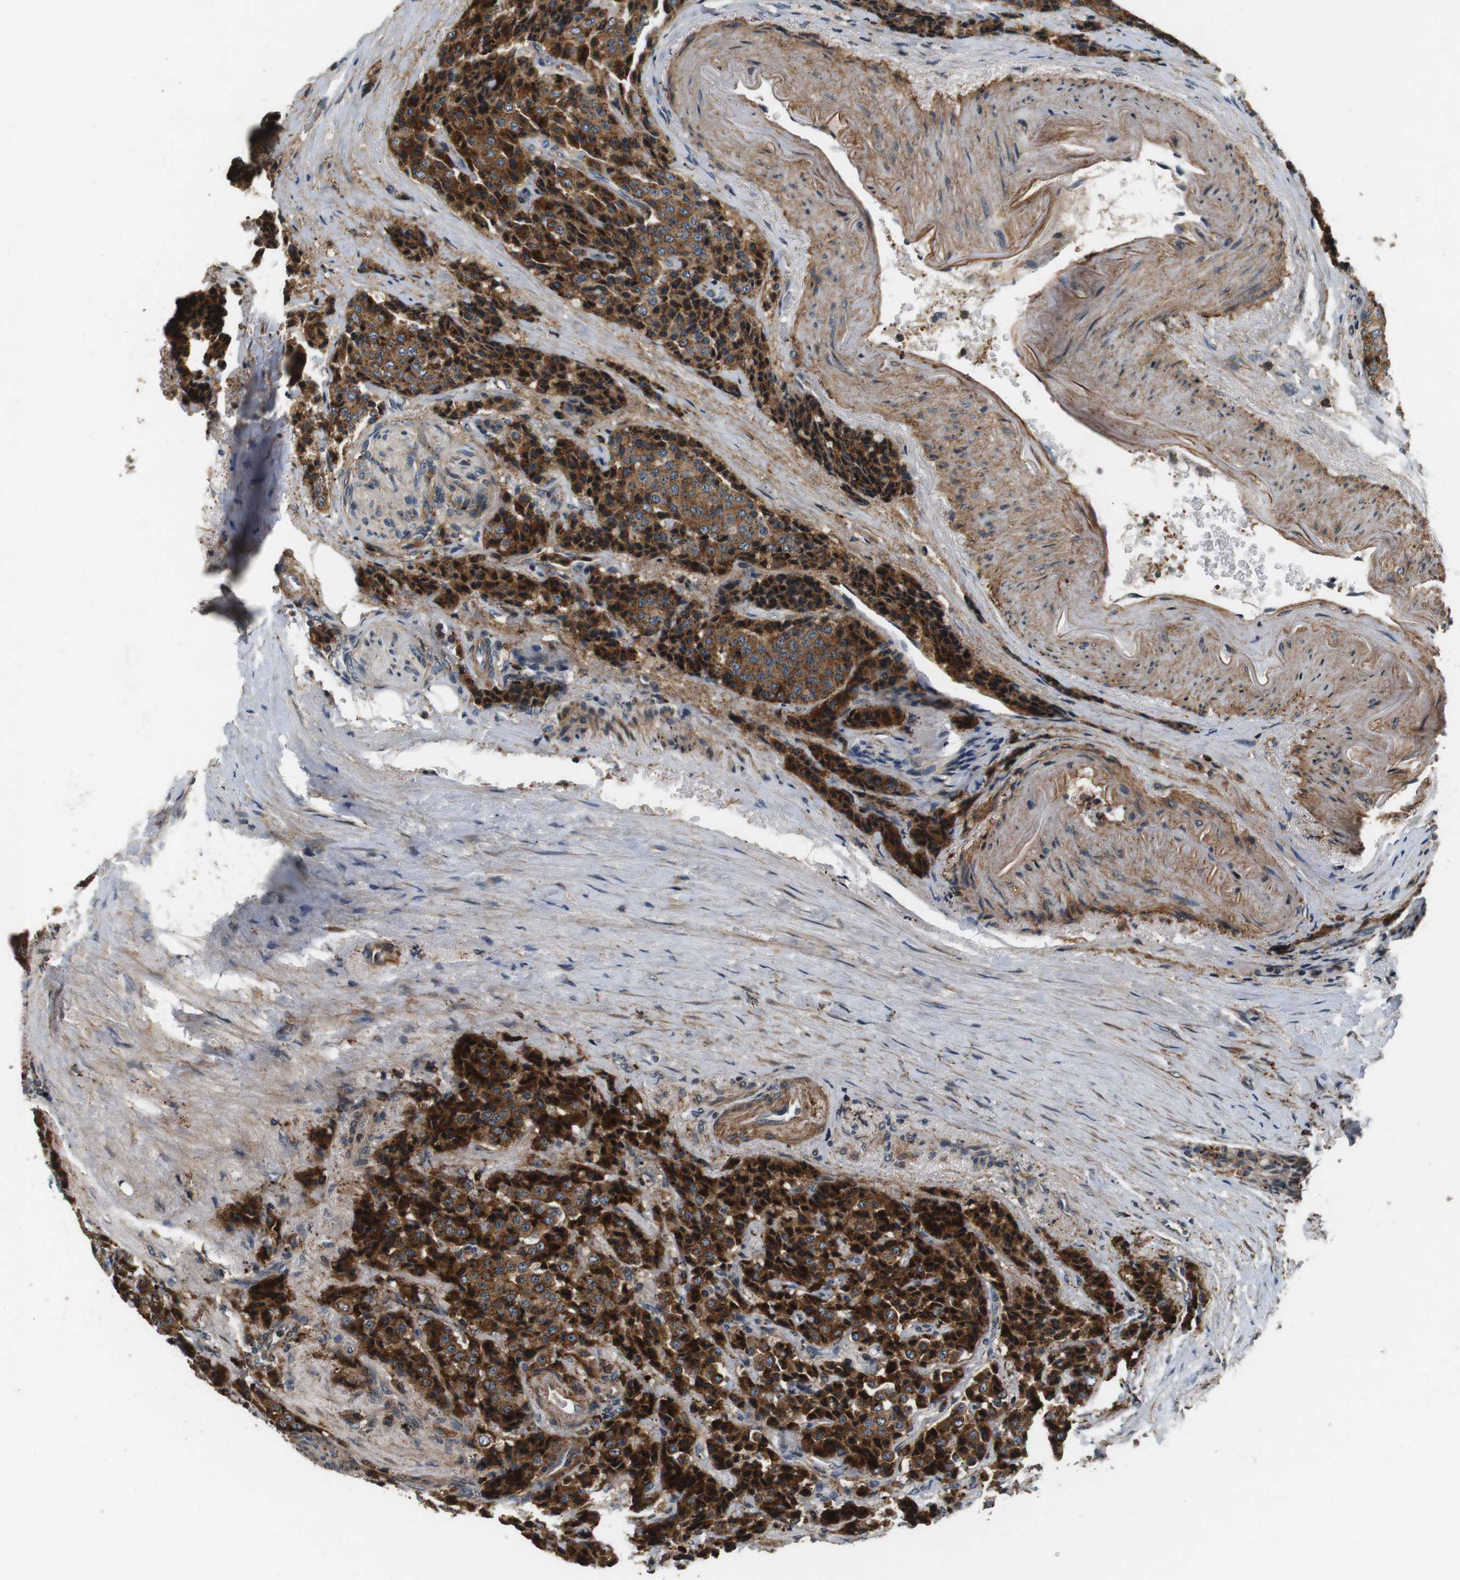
{"staining": {"intensity": "strong", "quantity": ">75%", "location": "cytoplasmic/membranous"}, "tissue": "carcinoid", "cell_type": "Tumor cells", "image_type": "cancer", "snomed": [{"axis": "morphology", "description": "Carcinoid, malignant, NOS"}, {"axis": "topography", "description": "Colon"}], "caption": "Brown immunohistochemical staining in carcinoid displays strong cytoplasmic/membranous positivity in about >75% of tumor cells. The staining was performed using DAB, with brown indicating positive protein expression. Nuclei are stained blue with hematoxylin.", "gene": "TXNRD1", "patient": {"sex": "female", "age": 61}}